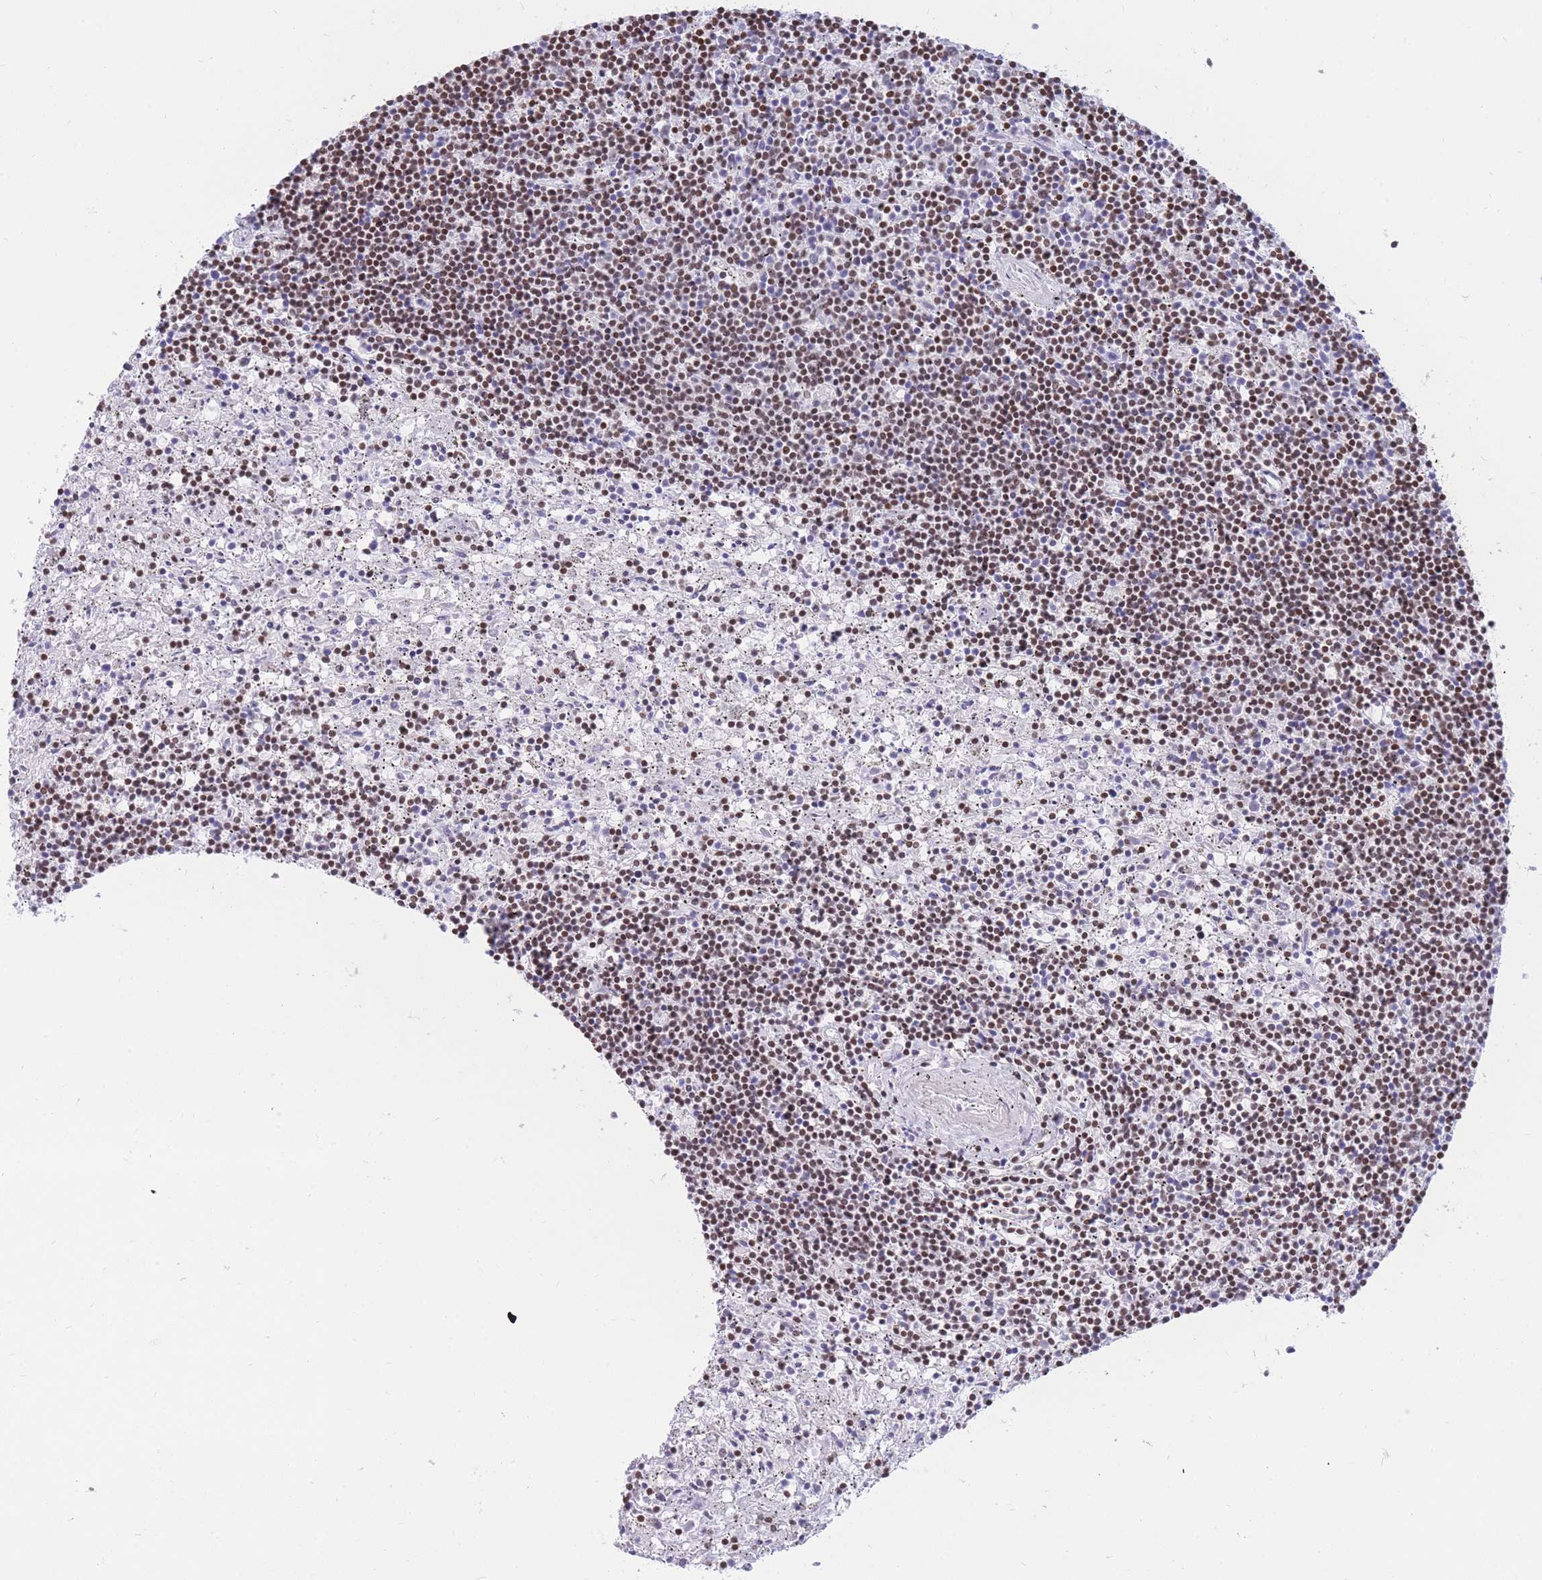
{"staining": {"intensity": "moderate", "quantity": ">75%", "location": "nuclear"}, "tissue": "lymphoma", "cell_type": "Tumor cells", "image_type": "cancer", "snomed": [{"axis": "morphology", "description": "Malignant lymphoma, non-Hodgkin's type, Low grade"}, {"axis": "topography", "description": "Spleen"}], "caption": "Tumor cells display medium levels of moderate nuclear positivity in about >75% of cells in lymphoma. Nuclei are stained in blue.", "gene": "HMGN1", "patient": {"sex": "male", "age": 76}}